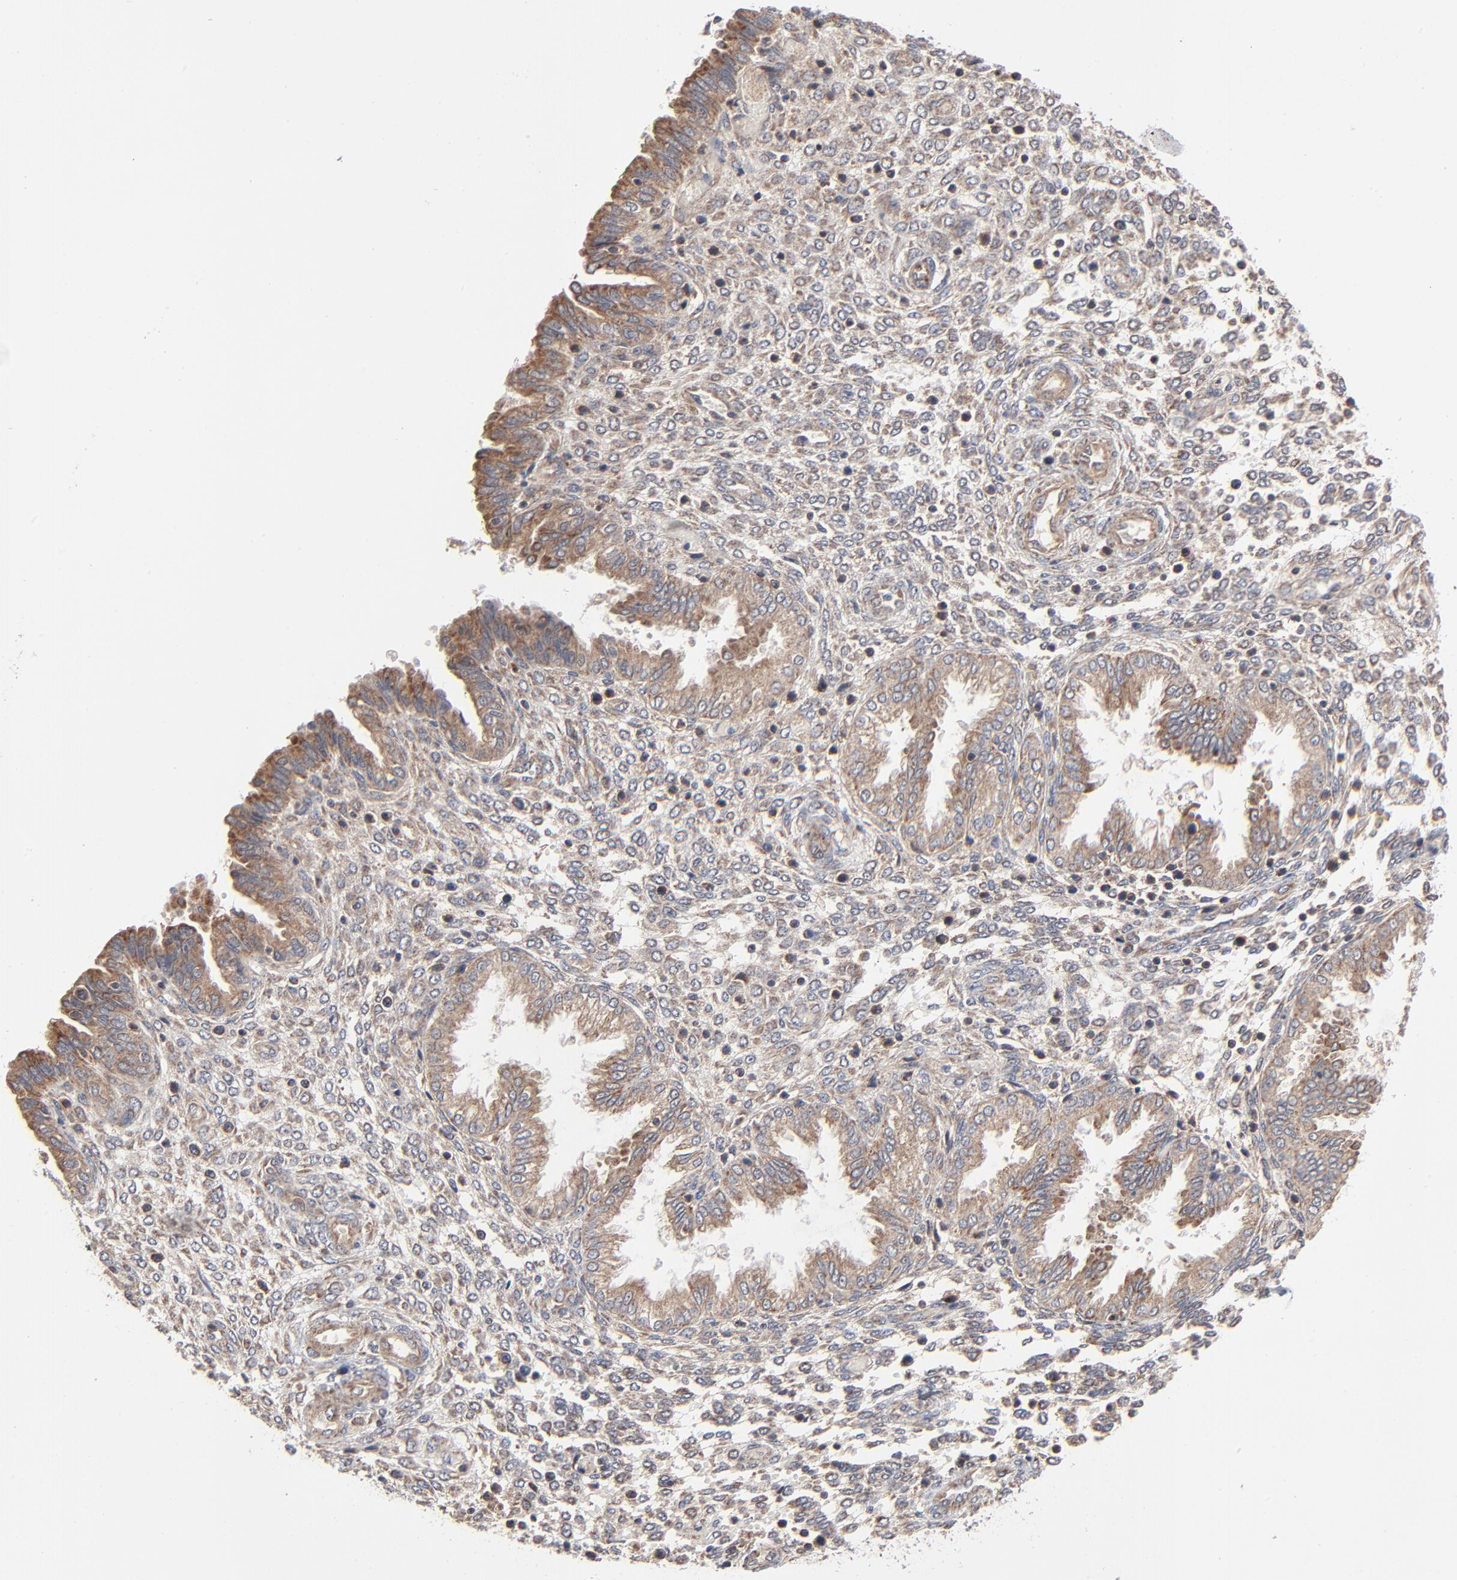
{"staining": {"intensity": "moderate", "quantity": "25%-75%", "location": "cytoplasmic/membranous"}, "tissue": "endometrium", "cell_type": "Cells in endometrial stroma", "image_type": "normal", "snomed": [{"axis": "morphology", "description": "Normal tissue, NOS"}, {"axis": "topography", "description": "Endometrium"}], "caption": "A medium amount of moderate cytoplasmic/membranous expression is appreciated in approximately 25%-75% of cells in endometrial stroma in unremarkable endometrium. The staining was performed using DAB (3,3'-diaminobenzidine), with brown indicating positive protein expression. Nuclei are stained blue with hematoxylin.", "gene": "ABLIM3", "patient": {"sex": "female", "age": 33}}